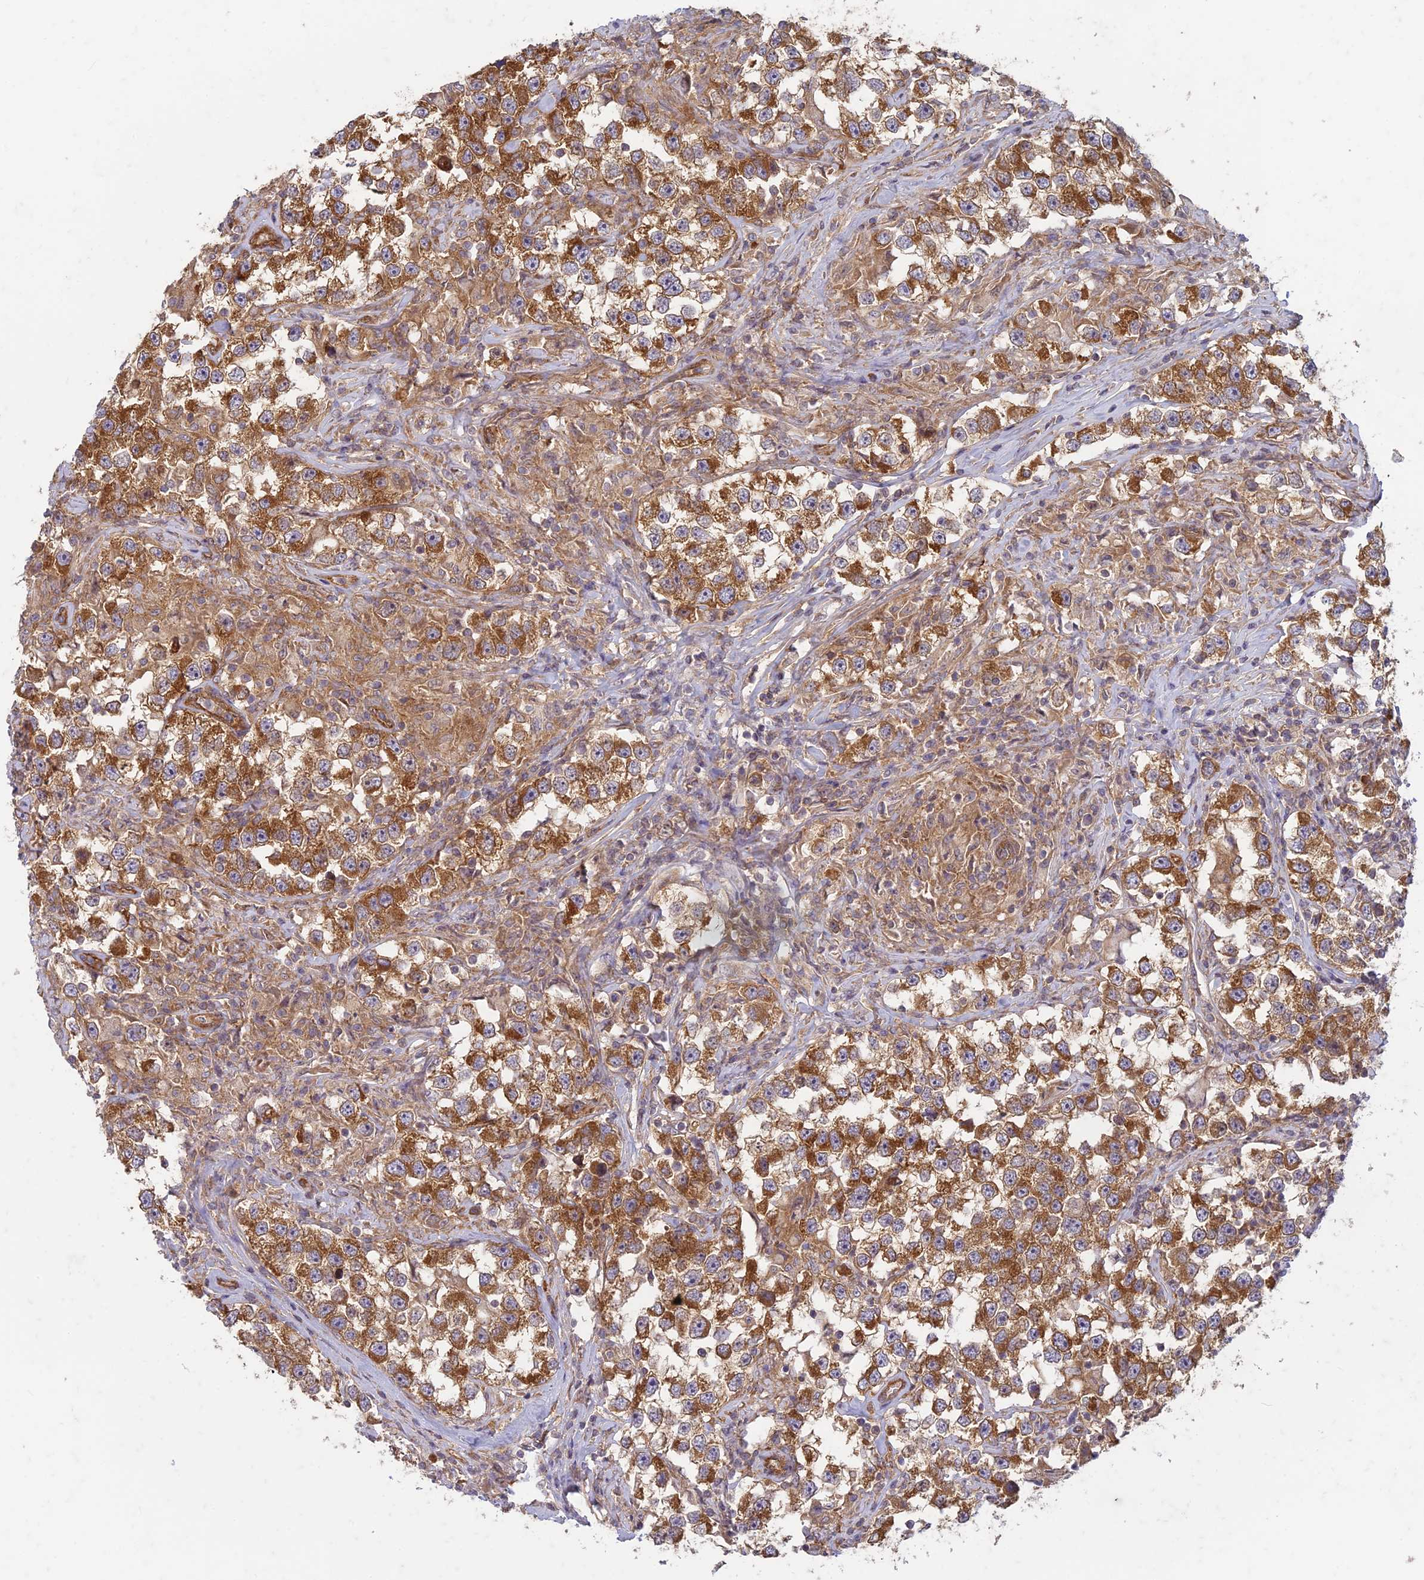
{"staining": {"intensity": "strong", "quantity": ">75%", "location": "cytoplasmic/membranous"}, "tissue": "testis cancer", "cell_type": "Tumor cells", "image_type": "cancer", "snomed": [{"axis": "morphology", "description": "Seminoma, NOS"}, {"axis": "topography", "description": "Testis"}], "caption": "Protein expression by IHC exhibits strong cytoplasmic/membranous expression in about >75% of tumor cells in testis cancer.", "gene": "TCF25", "patient": {"sex": "male", "age": 46}}